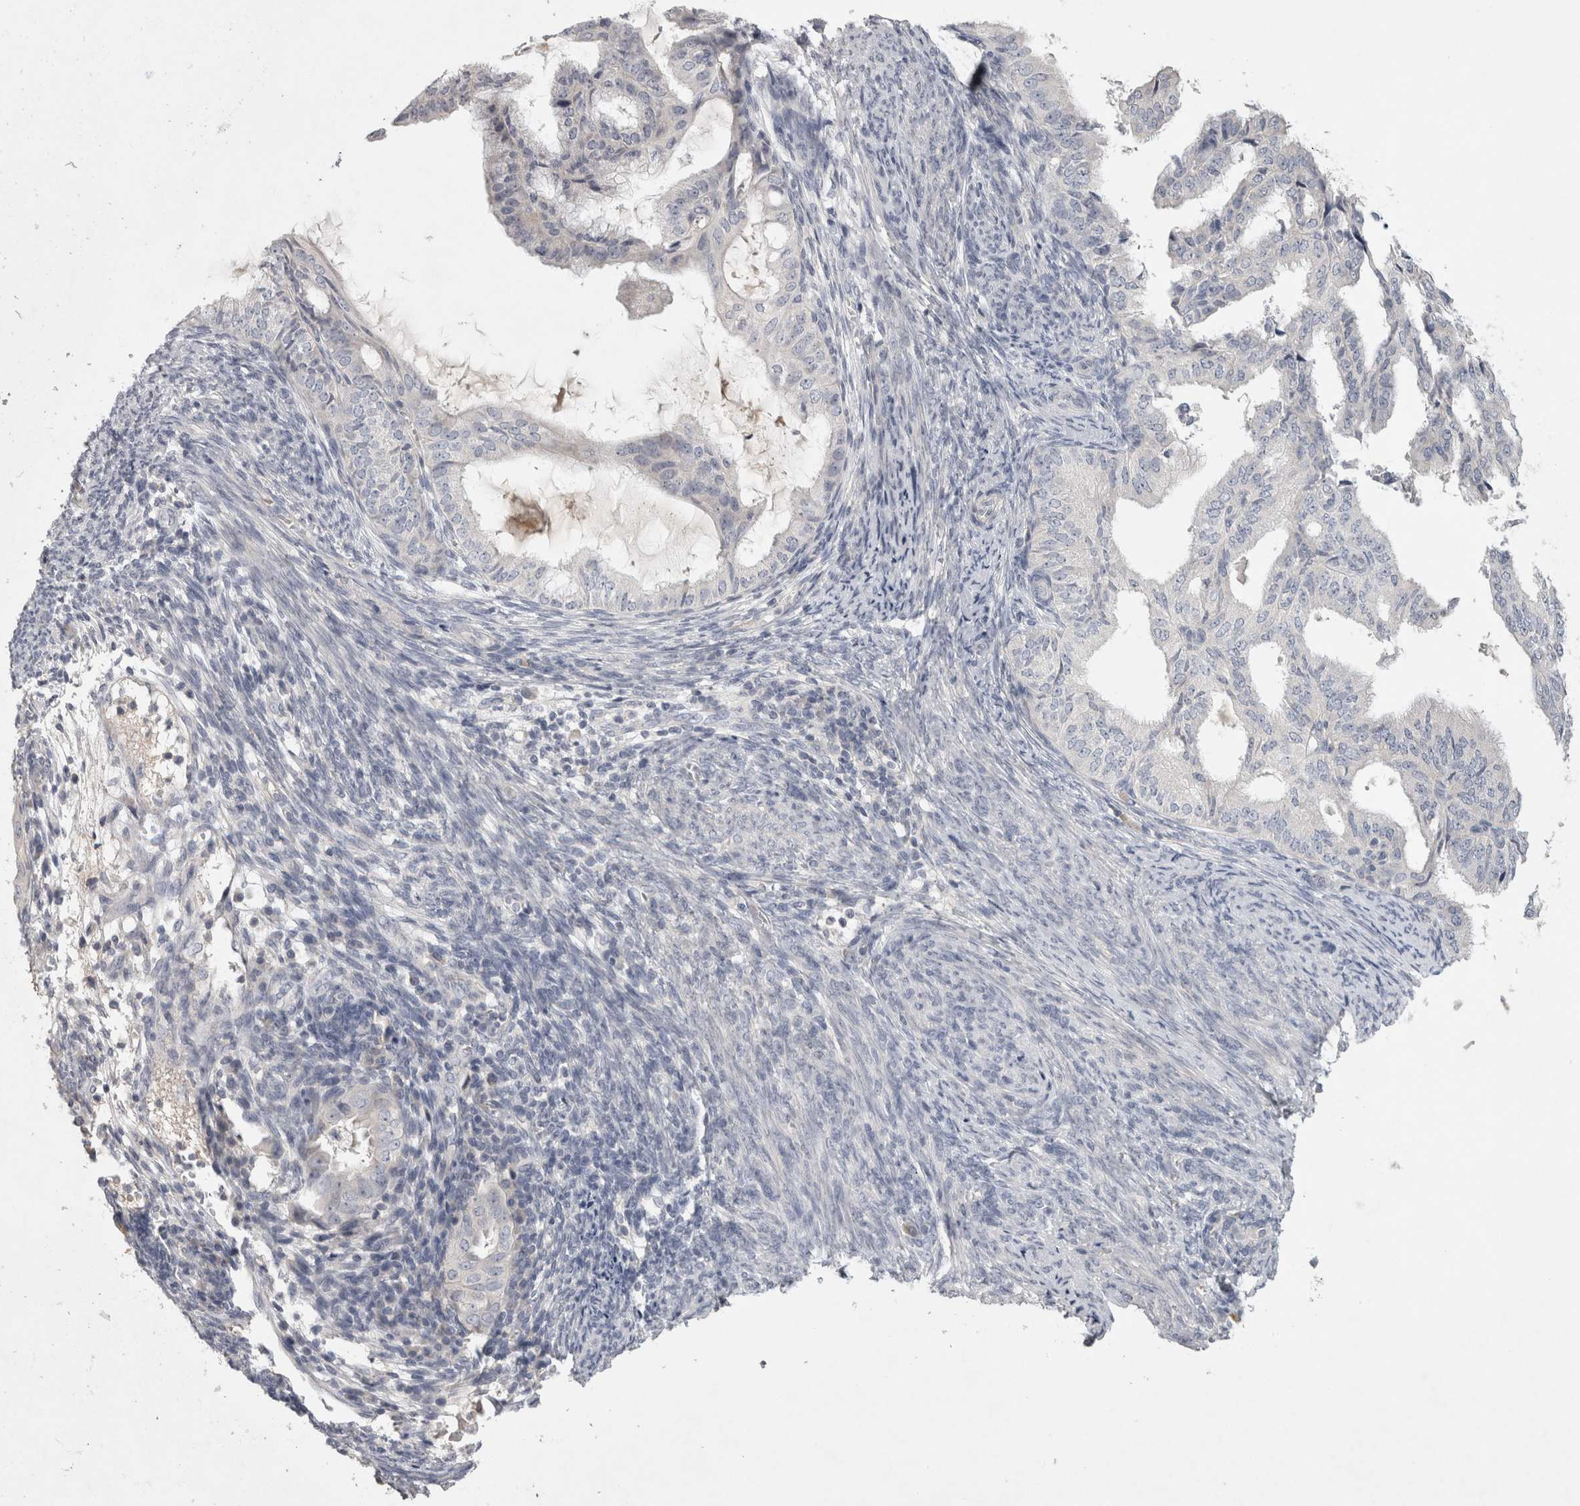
{"staining": {"intensity": "negative", "quantity": "none", "location": "none"}, "tissue": "endometrial cancer", "cell_type": "Tumor cells", "image_type": "cancer", "snomed": [{"axis": "morphology", "description": "Adenocarcinoma, NOS"}, {"axis": "topography", "description": "Endometrium"}], "caption": "The image shows no staining of tumor cells in adenocarcinoma (endometrial). The staining was performed using DAB (3,3'-diaminobenzidine) to visualize the protein expression in brown, while the nuclei were stained in blue with hematoxylin (Magnification: 20x).", "gene": "ENPP7", "patient": {"sex": "female", "age": 58}}